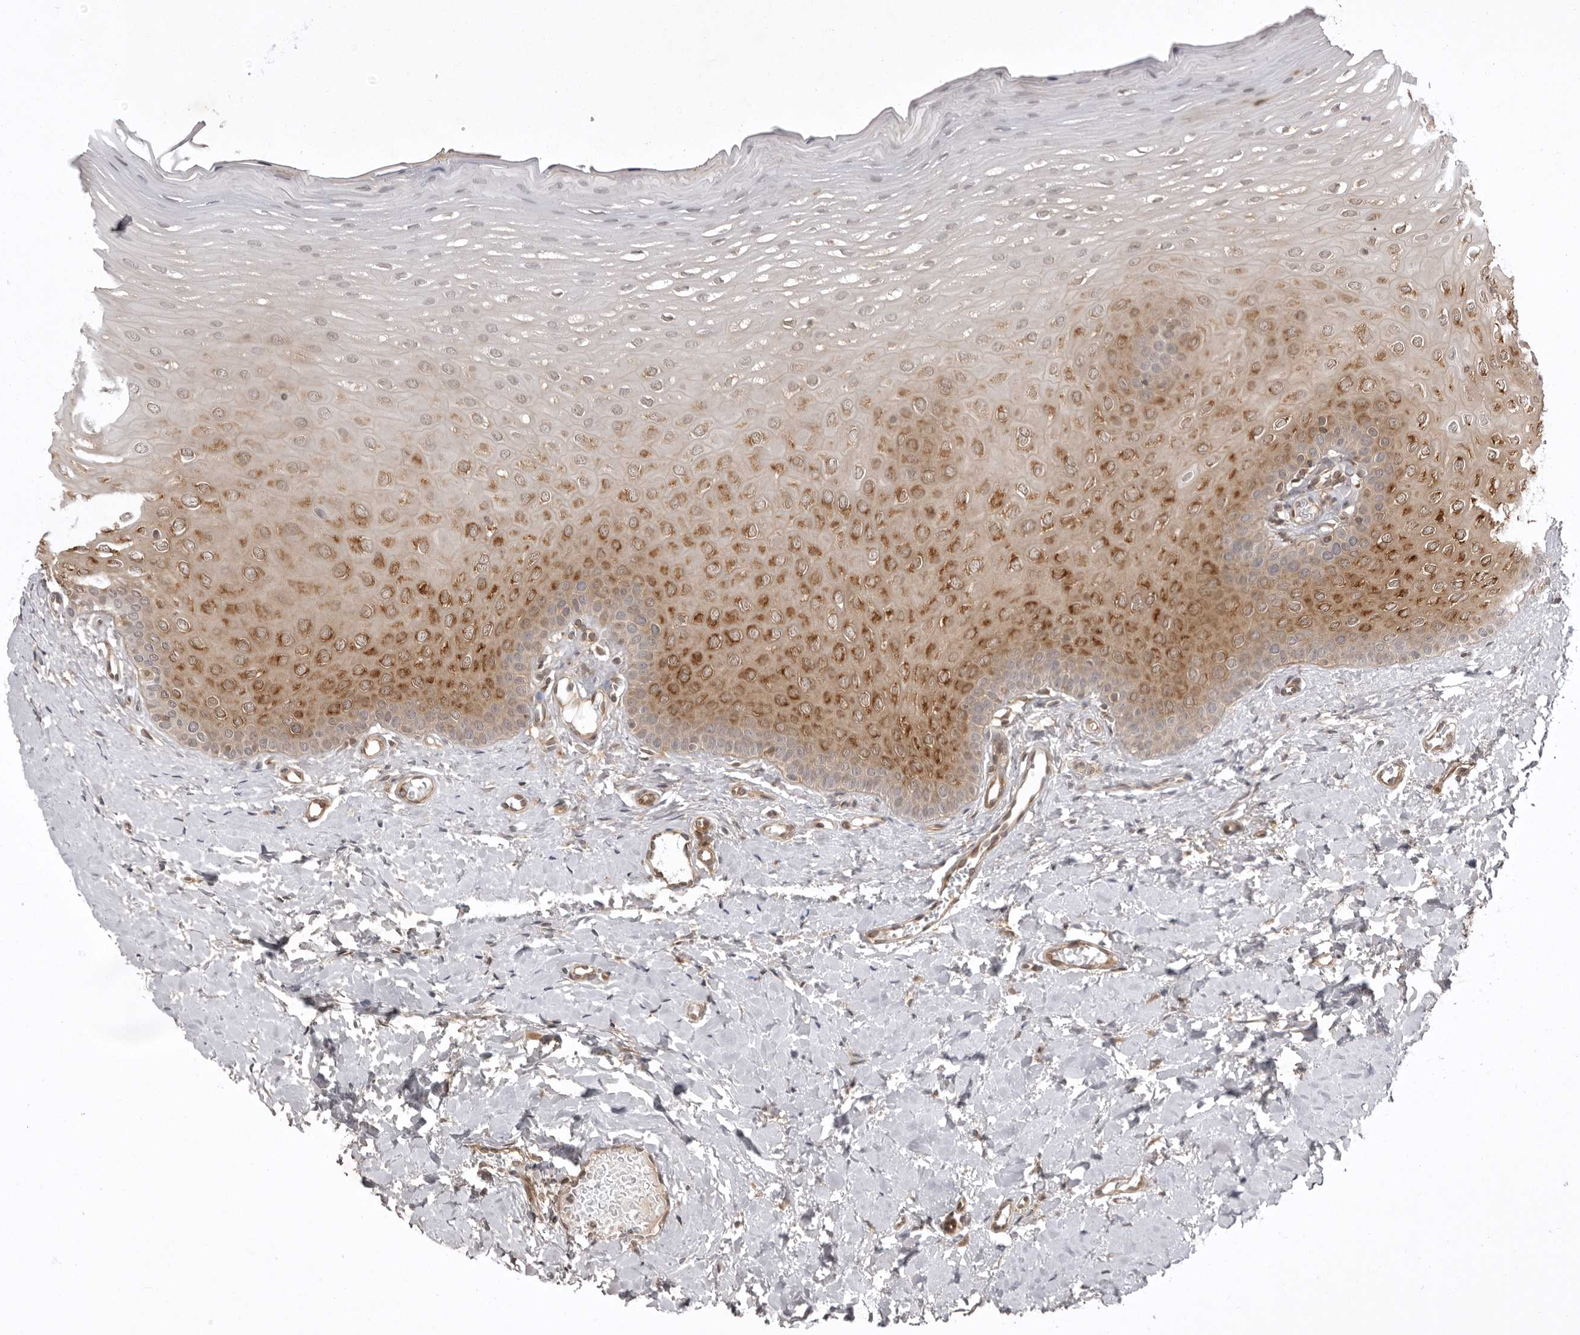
{"staining": {"intensity": "moderate", "quantity": "25%-75%", "location": "cytoplasmic/membranous,nuclear"}, "tissue": "oral mucosa", "cell_type": "Squamous epithelial cells", "image_type": "normal", "snomed": [{"axis": "morphology", "description": "Normal tissue, NOS"}, {"axis": "topography", "description": "Oral tissue"}], "caption": "Immunohistochemistry (IHC) staining of unremarkable oral mucosa, which reveals medium levels of moderate cytoplasmic/membranous,nuclear positivity in about 25%-75% of squamous epithelial cells indicating moderate cytoplasmic/membranous,nuclear protein expression. The staining was performed using DAB (3,3'-diaminobenzidine) (brown) for protein detection and nuclei were counterstained in hematoxylin (blue).", "gene": "USP43", "patient": {"sex": "female", "age": 39}}